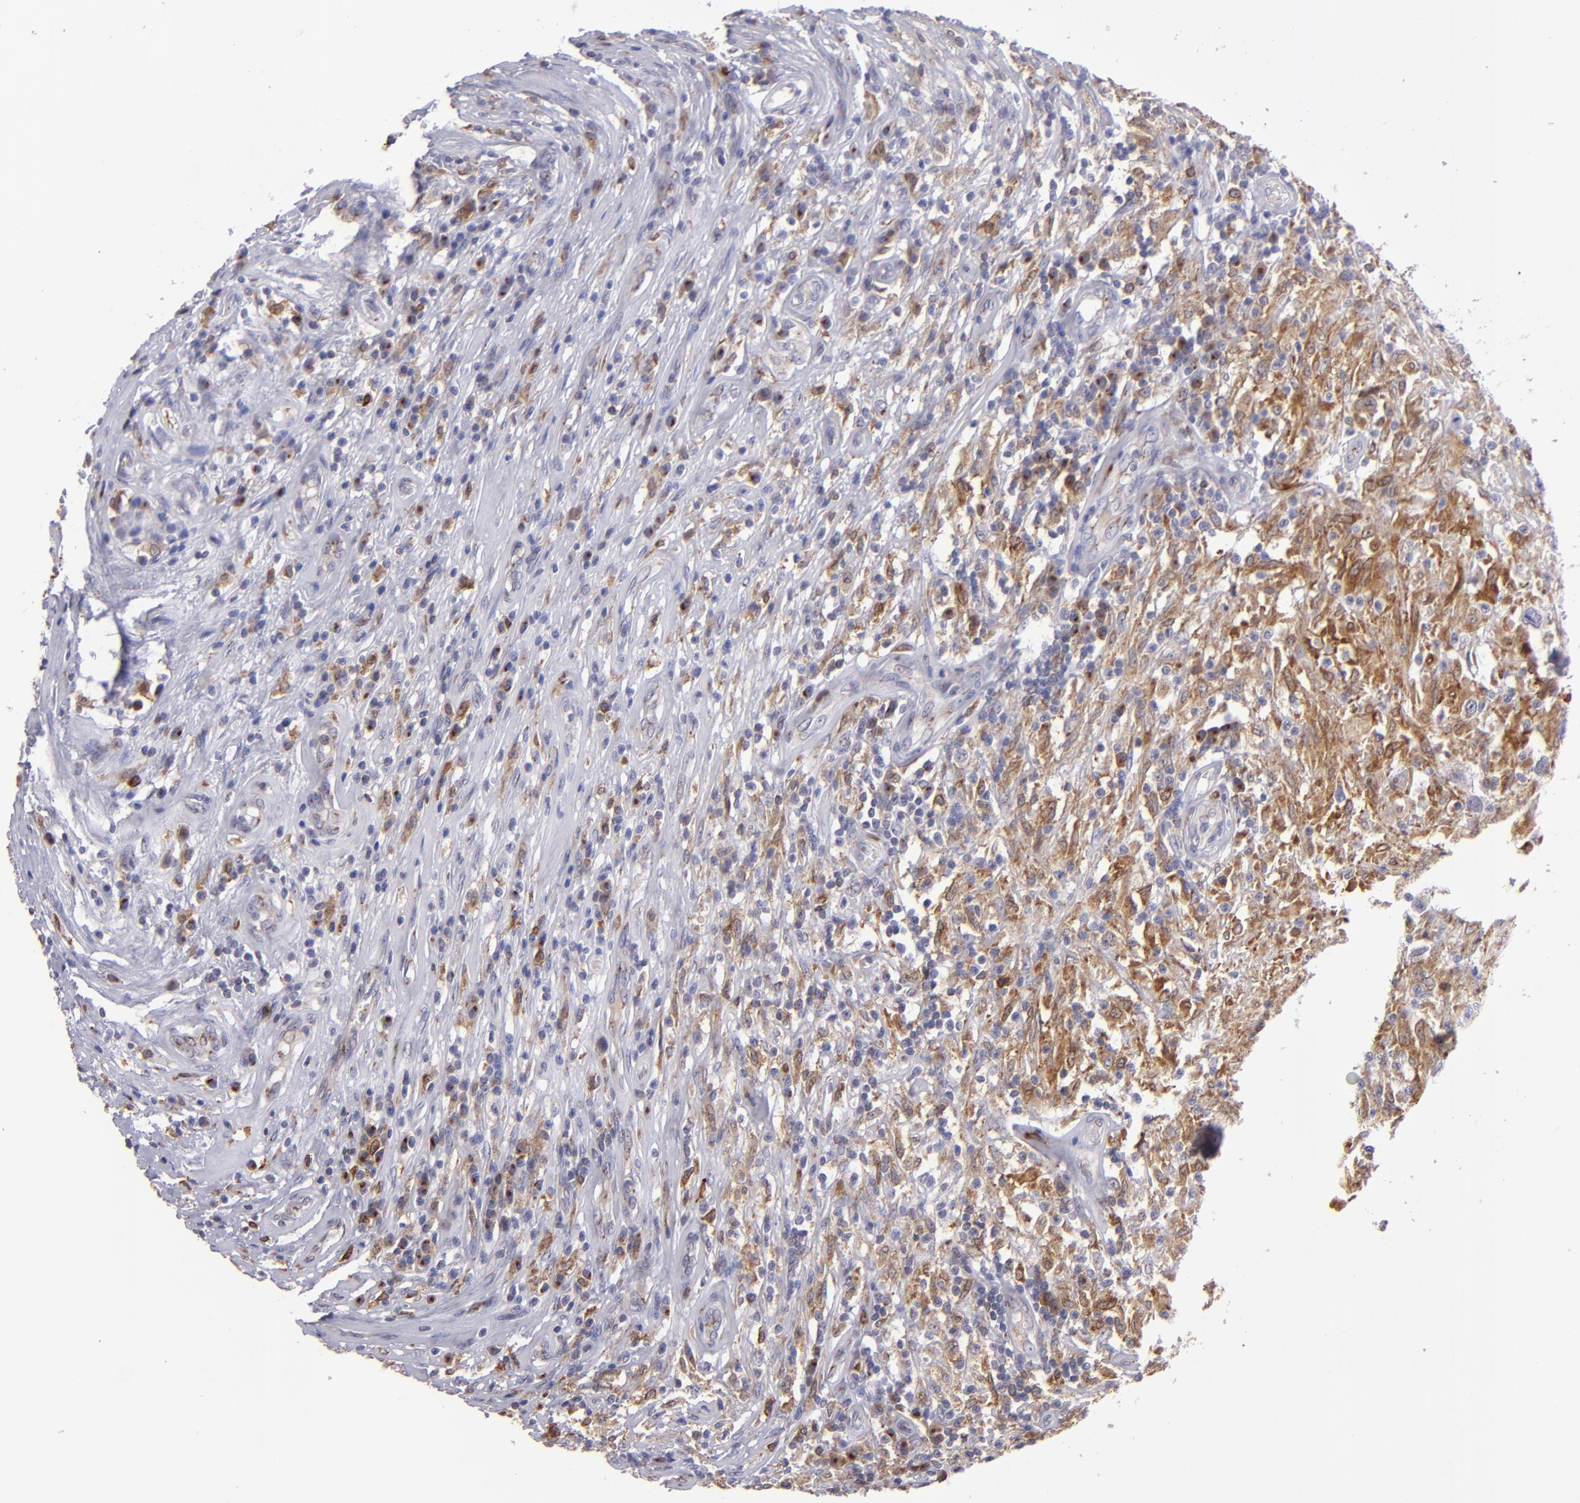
{"staining": {"intensity": "moderate", "quantity": "25%-75%", "location": "cytoplasmic/membranous"}, "tissue": "testis cancer", "cell_type": "Tumor cells", "image_type": "cancer", "snomed": [{"axis": "morphology", "description": "Seminoma, NOS"}, {"axis": "topography", "description": "Testis"}], "caption": "Seminoma (testis) stained with a brown dye exhibits moderate cytoplasmic/membranous positive positivity in approximately 25%-75% of tumor cells.", "gene": "PTGS1", "patient": {"sex": "male", "age": 34}}